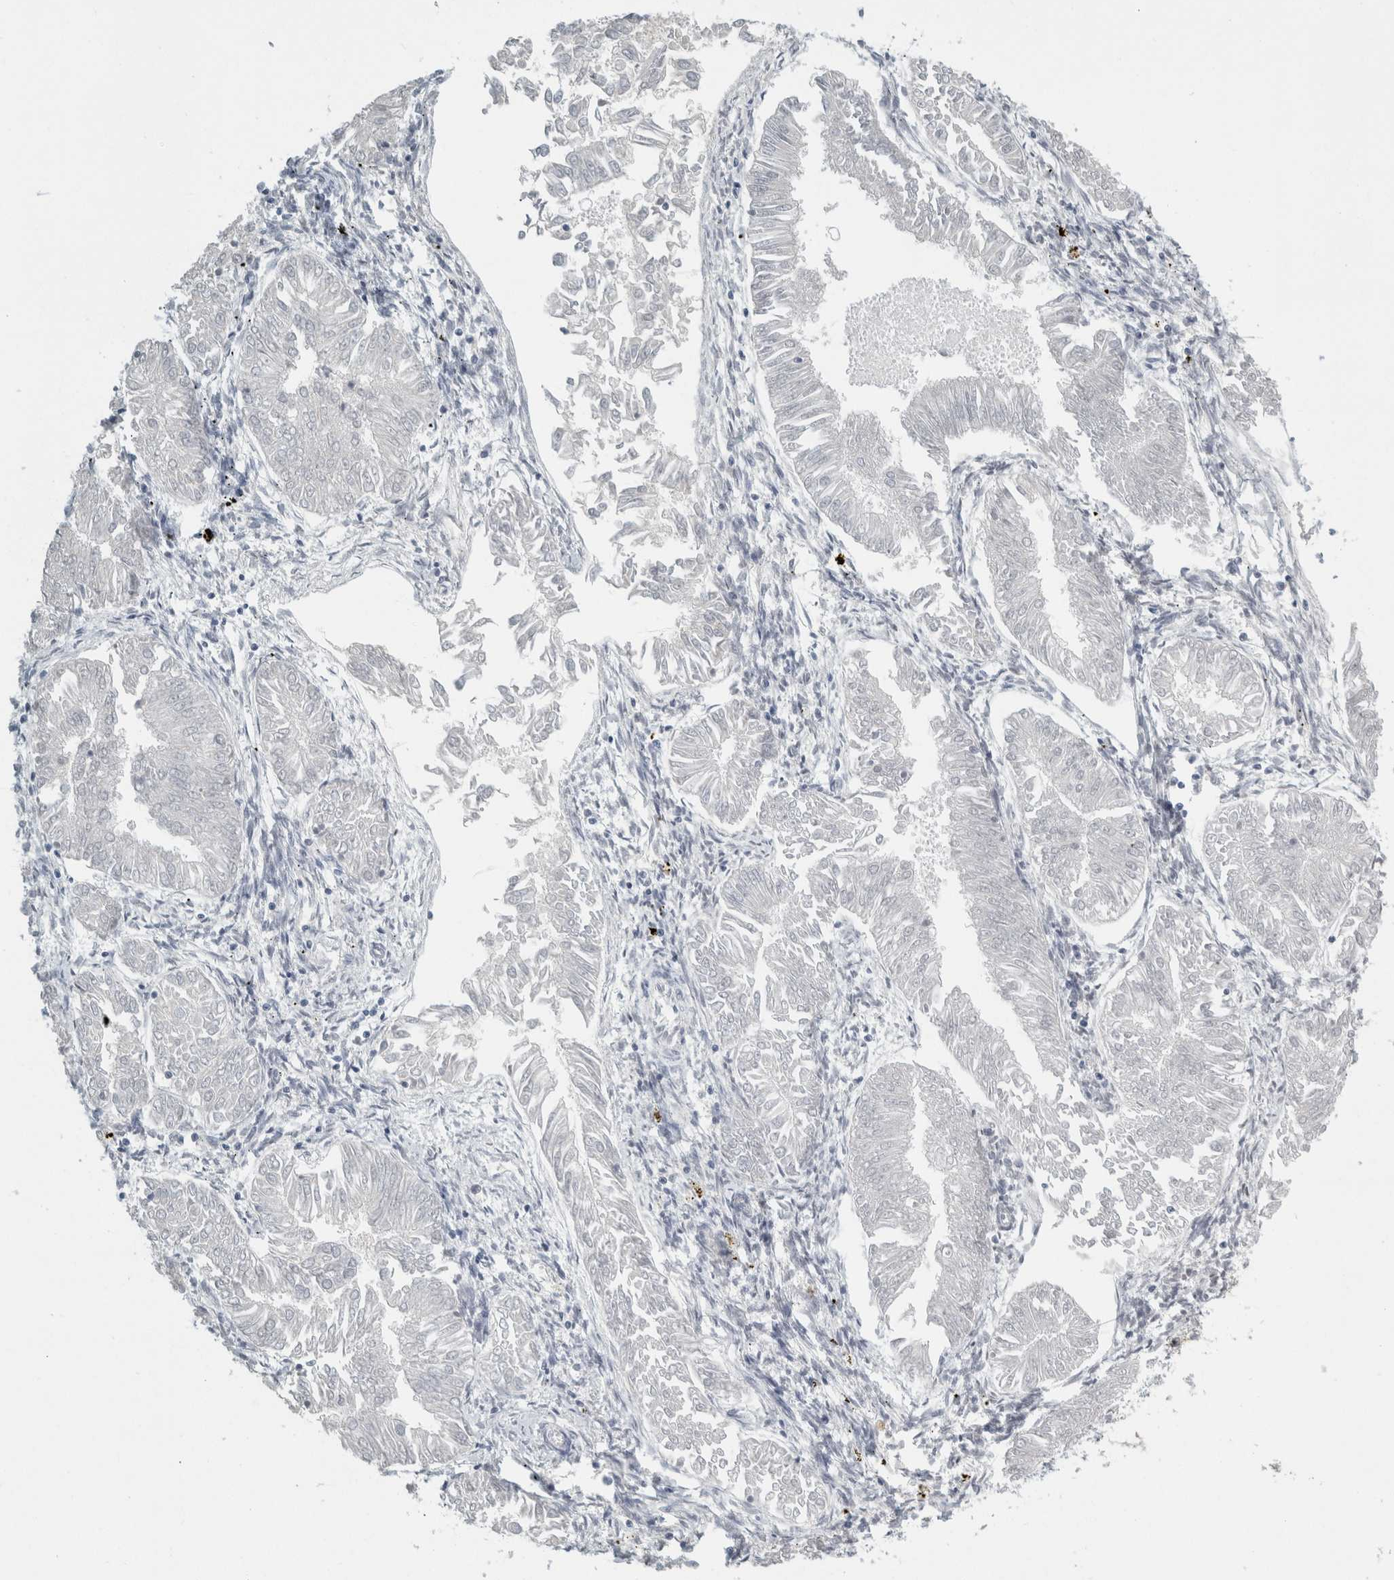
{"staining": {"intensity": "negative", "quantity": "none", "location": "none"}, "tissue": "endometrial cancer", "cell_type": "Tumor cells", "image_type": "cancer", "snomed": [{"axis": "morphology", "description": "Adenocarcinoma, NOS"}, {"axis": "topography", "description": "Endometrium"}], "caption": "This is a micrograph of IHC staining of endometrial adenocarcinoma, which shows no staining in tumor cells.", "gene": "TSPAN8", "patient": {"sex": "female", "age": 53}}